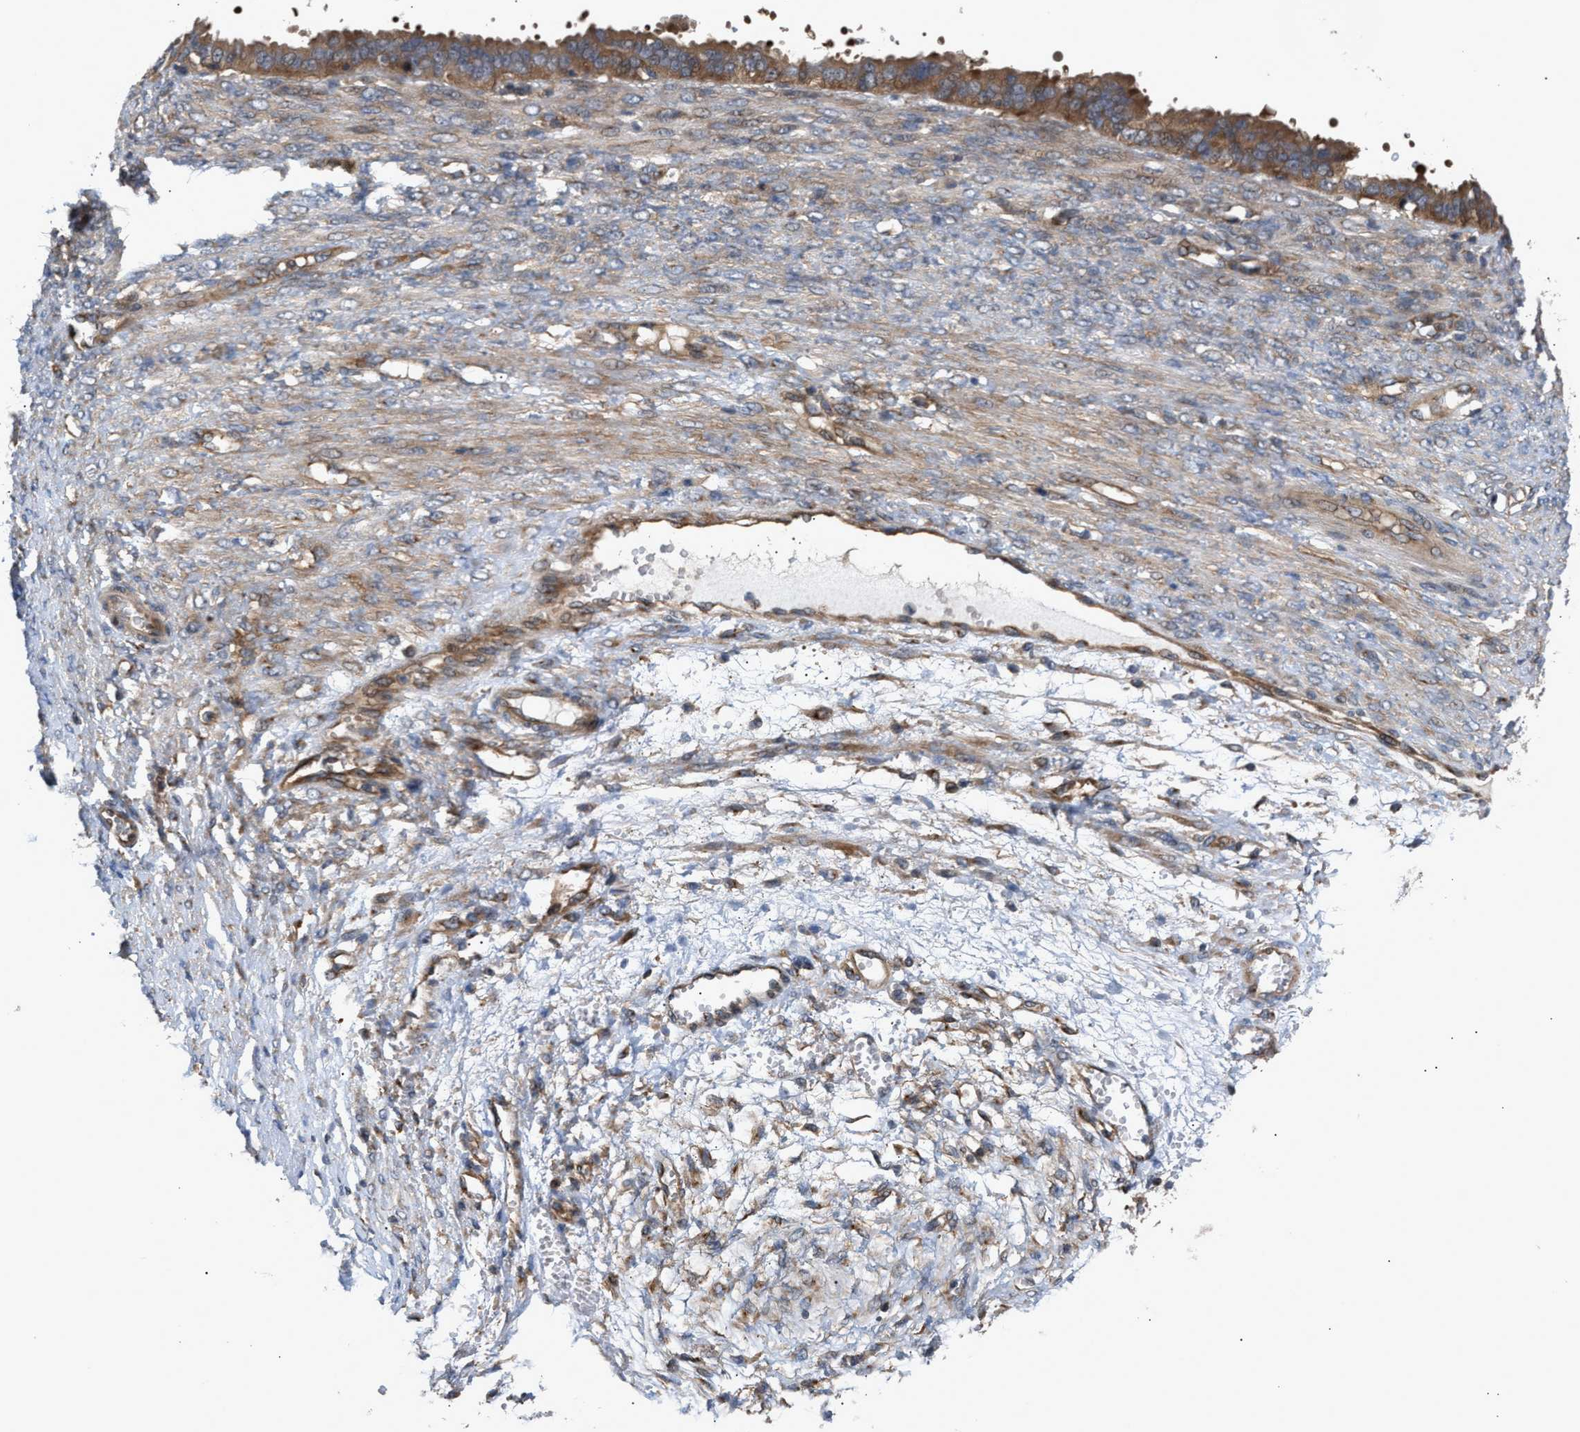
{"staining": {"intensity": "strong", "quantity": ">75%", "location": "cytoplasmic/membranous"}, "tissue": "ovarian cancer", "cell_type": "Tumor cells", "image_type": "cancer", "snomed": [{"axis": "morphology", "description": "Cystadenocarcinoma, serous, NOS"}, {"axis": "topography", "description": "Ovary"}], "caption": "A histopathology image showing strong cytoplasmic/membranous positivity in approximately >75% of tumor cells in ovarian cancer (serous cystadenocarcinoma), as visualized by brown immunohistochemical staining.", "gene": "LAPTM4B", "patient": {"sex": "female", "age": 58}}